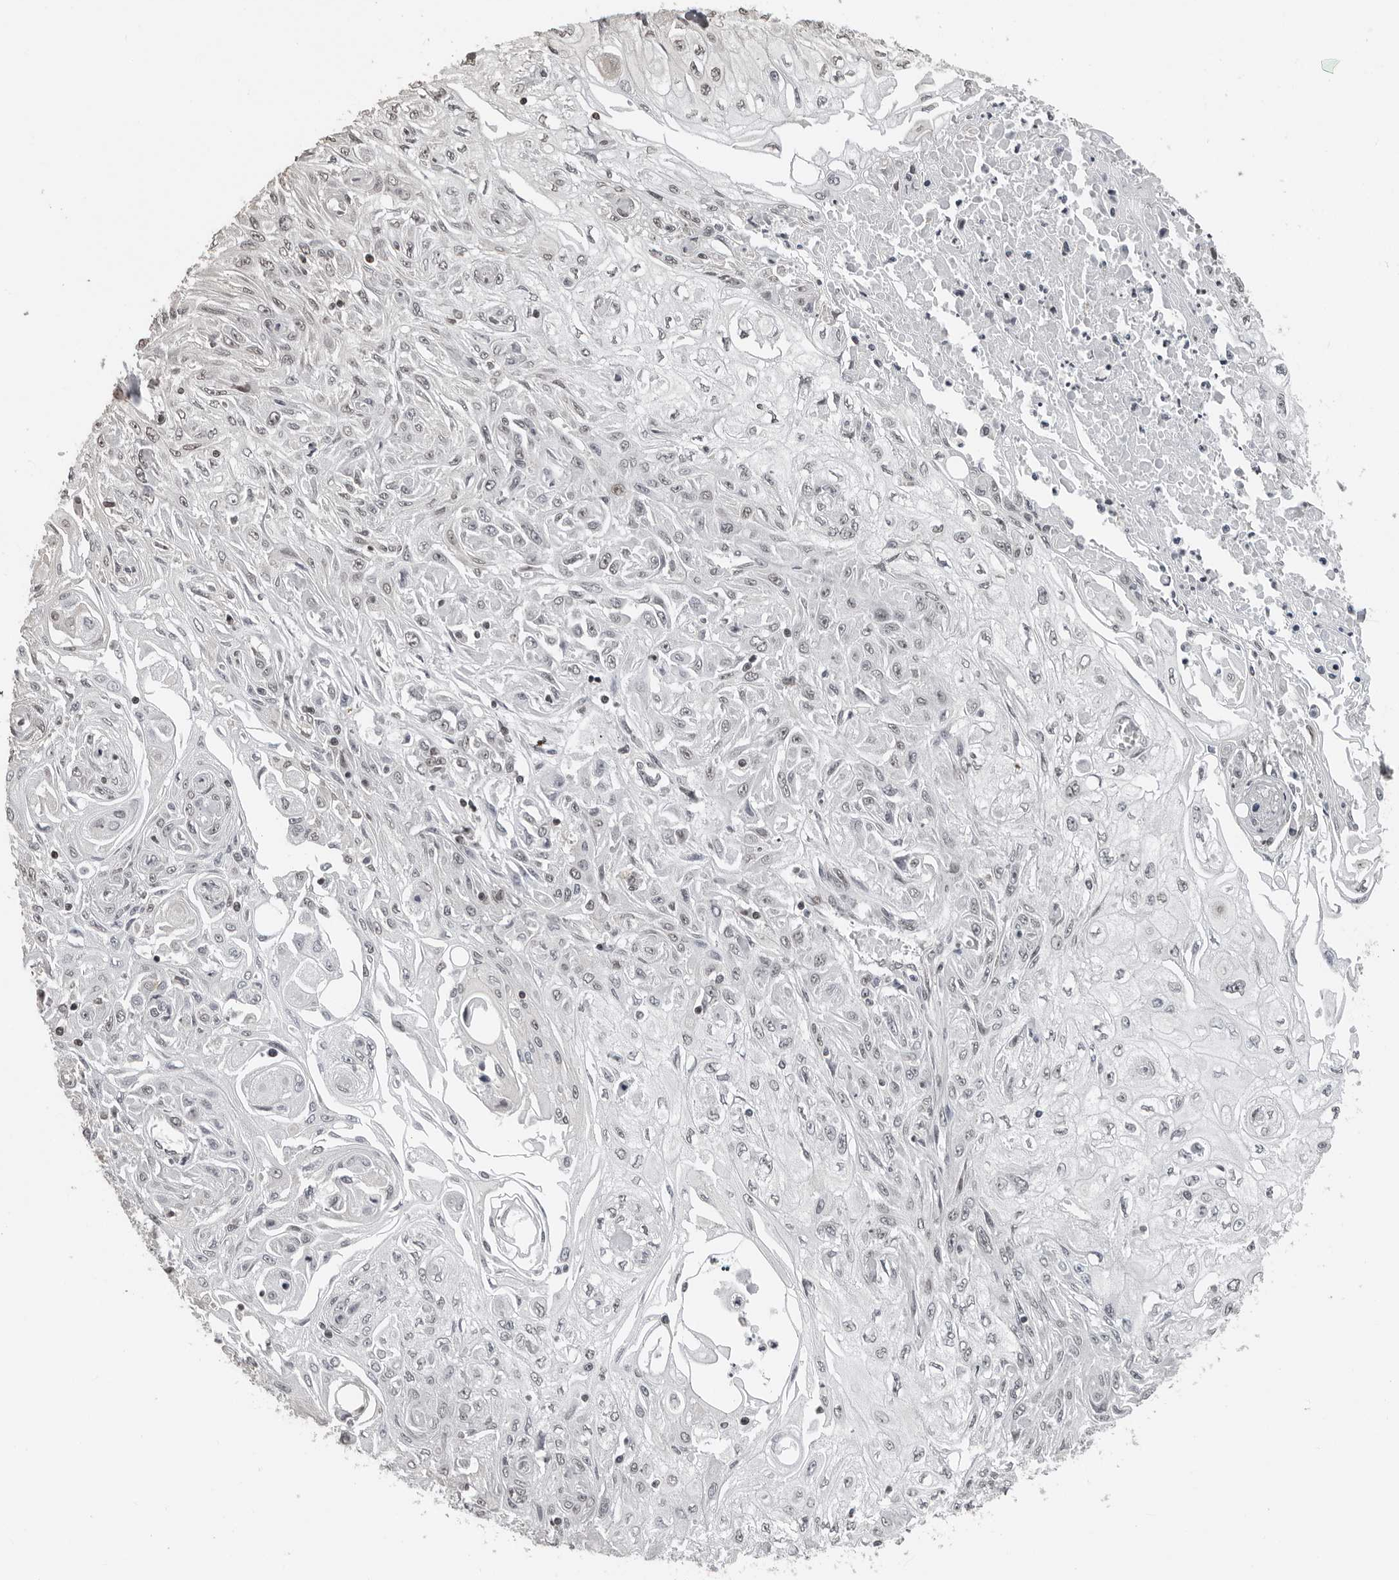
{"staining": {"intensity": "weak", "quantity": "<25%", "location": "nuclear"}, "tissue": "skin cancer", "cell_type": "Tumor cells", "image_type": "cancer", "snomed": [{"axis": "morphology", "description": "Squamous cell carcinoma, NOS"}, {"axis": "morphology", "description": "Squamous cell carcinoma, metastatic, NOS"}, {"axis": "topography", "description": "Skin"}, {"axis": "topography", "description": "Lymph node"}], "caption": "Protein analysis of skin cancer demonstrates no significant expression in tumor cells.", "gene": "ORC1", "patient": {"sex": "male", "age": 75}}